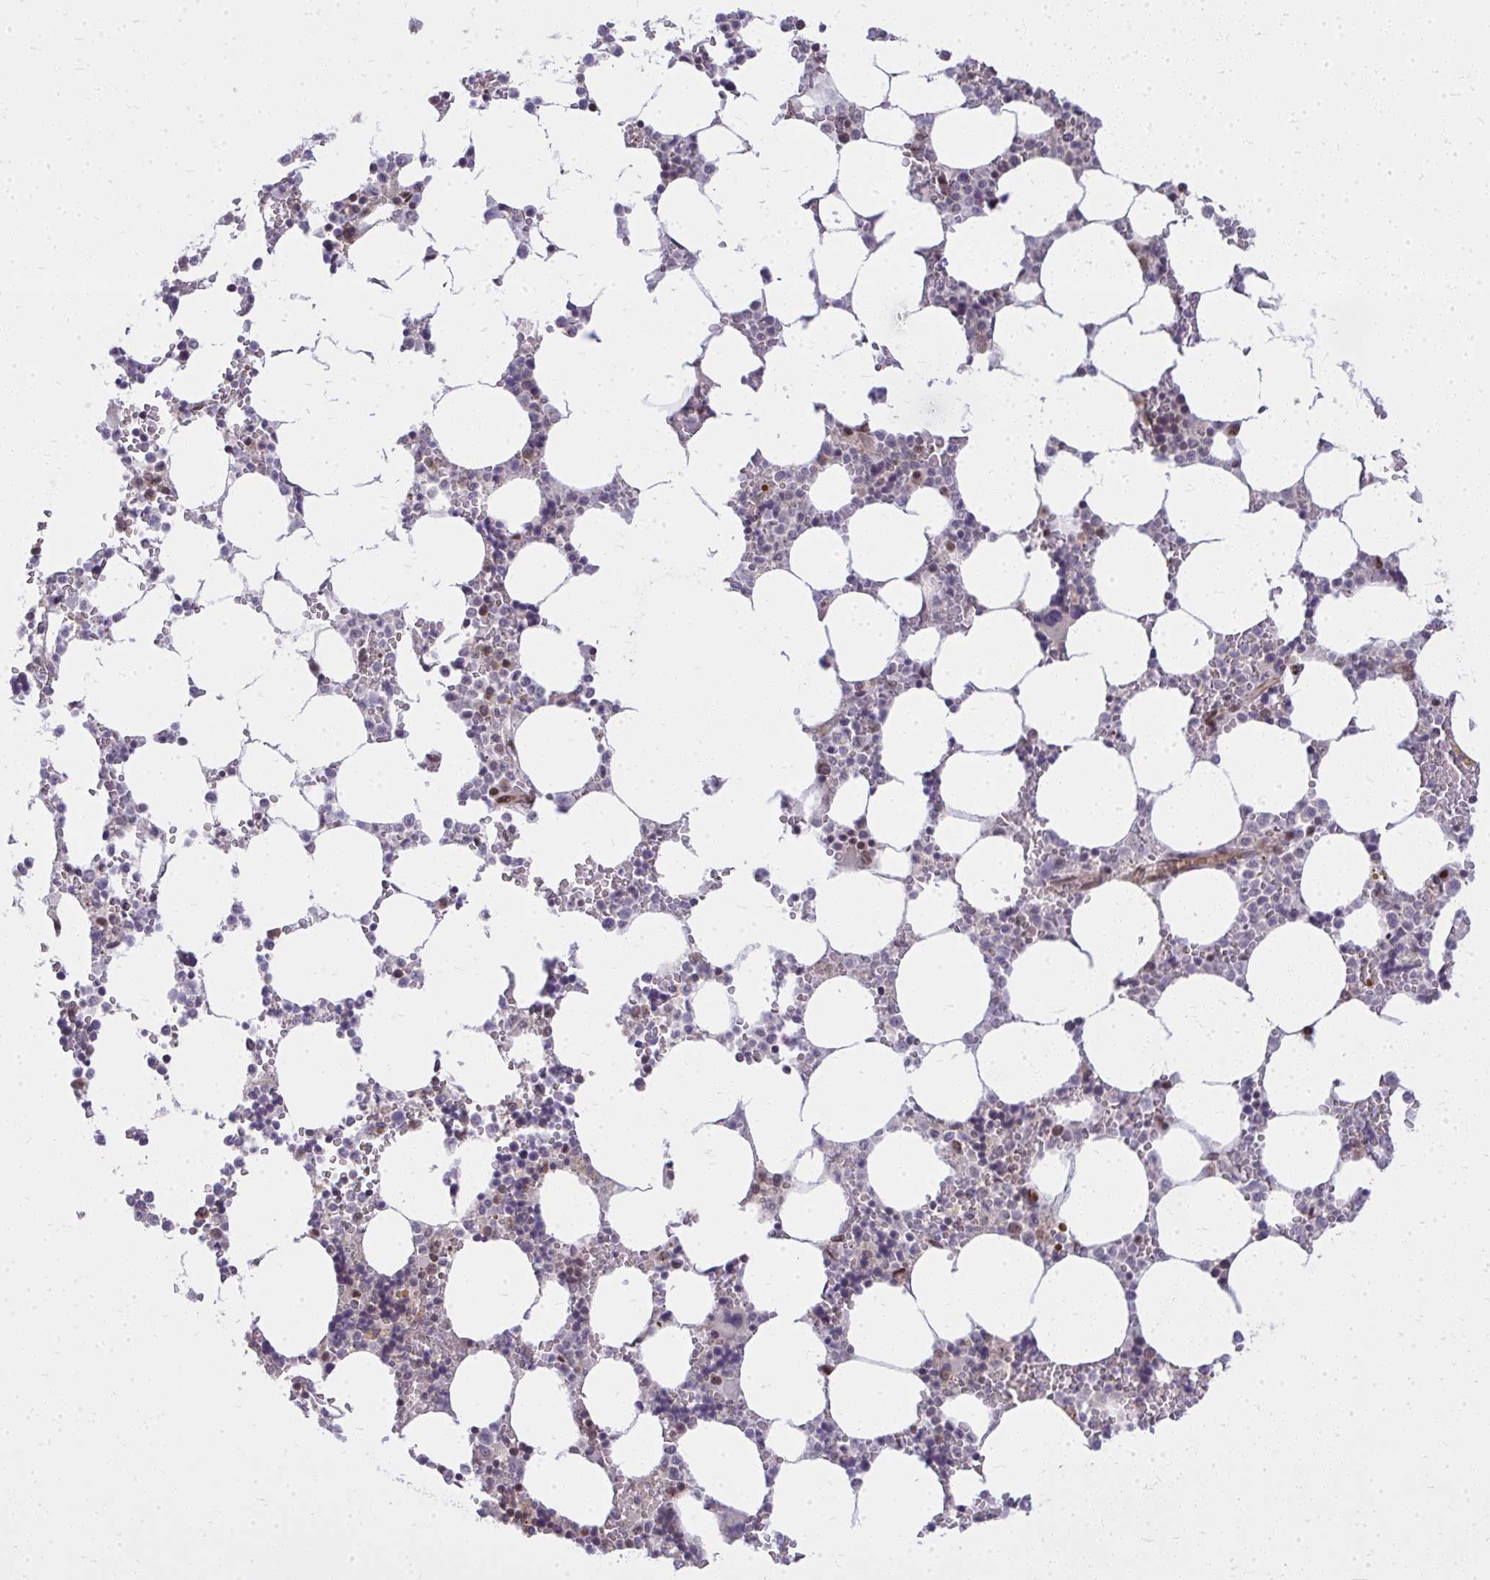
{"staining": {"intensity": "moderate", "quantity": "<25%", "location": "nuclear"}, "tissue": "bone marrow", "cell_type": "Hematopoietic cells", "image_type": "normal", "snomed": [{"axis": "morphology", "description": "Normal tissue, NOS"}, {"axis": "topography", "description": "Bone marrow"}], "caption": "This histopathology image shows unremarkable bone marrow stained with immunohistochemistry (IHC) to label a protein in brown. The nuclear of hematopoietic cells show moderate positivity for the protein. Nuclei are counter-stained blue.", "gene": "PIGY", "patient": {"sex": "male", "age": 64}}